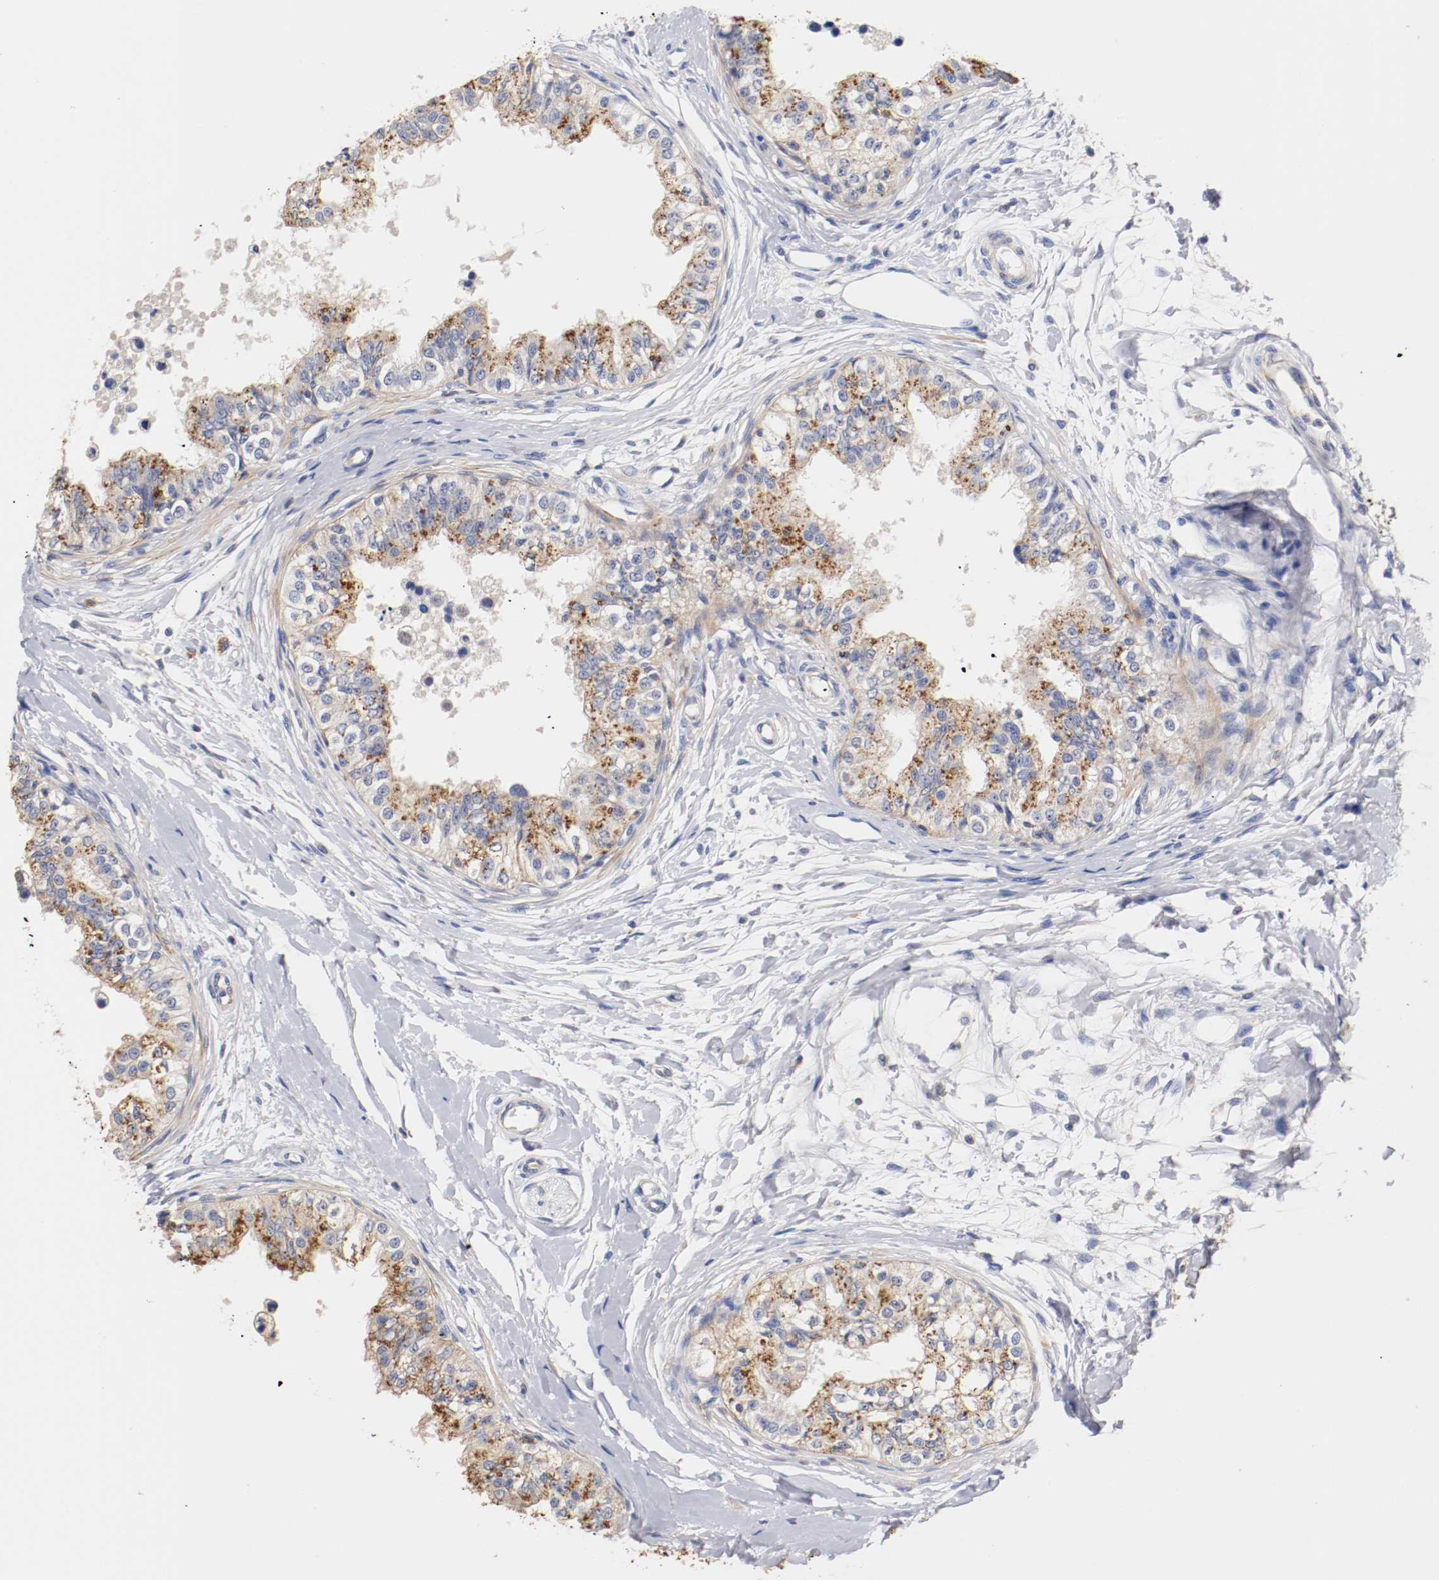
{"staining": {"intensity": "strong", "quantity": ">75%", "location": "cytoplasmic/membranous"}, "tissue": "epididymis", "cell_type": "Glandular cells", "image_type": "normal", "snomed": [{"axis": "morphology", "description": "Normal tissue, NOS"}, {"axis": "morphology", "description": "Adenocarcinoma, metastatic, NOS"}, {"axis": "topography", "description": "Testis"}, {"axis": "topography", "description": "Epididymis"}], "caption": "Immunohistochemistry (DAB (3,3'-diaminobenzidine)) staining of unremarkable epididymis reveals strong cytoplasmic/membranous protein positivity in about >75% of glandular cells. (Stains: DAB (3,3'-diaminobenzidine) in brown, nuclei in blue, Microscopy: brightfield microscopy at high magnification).", "gene": "SEMA5A", "patient": {"sex": "male", "age": 26}}